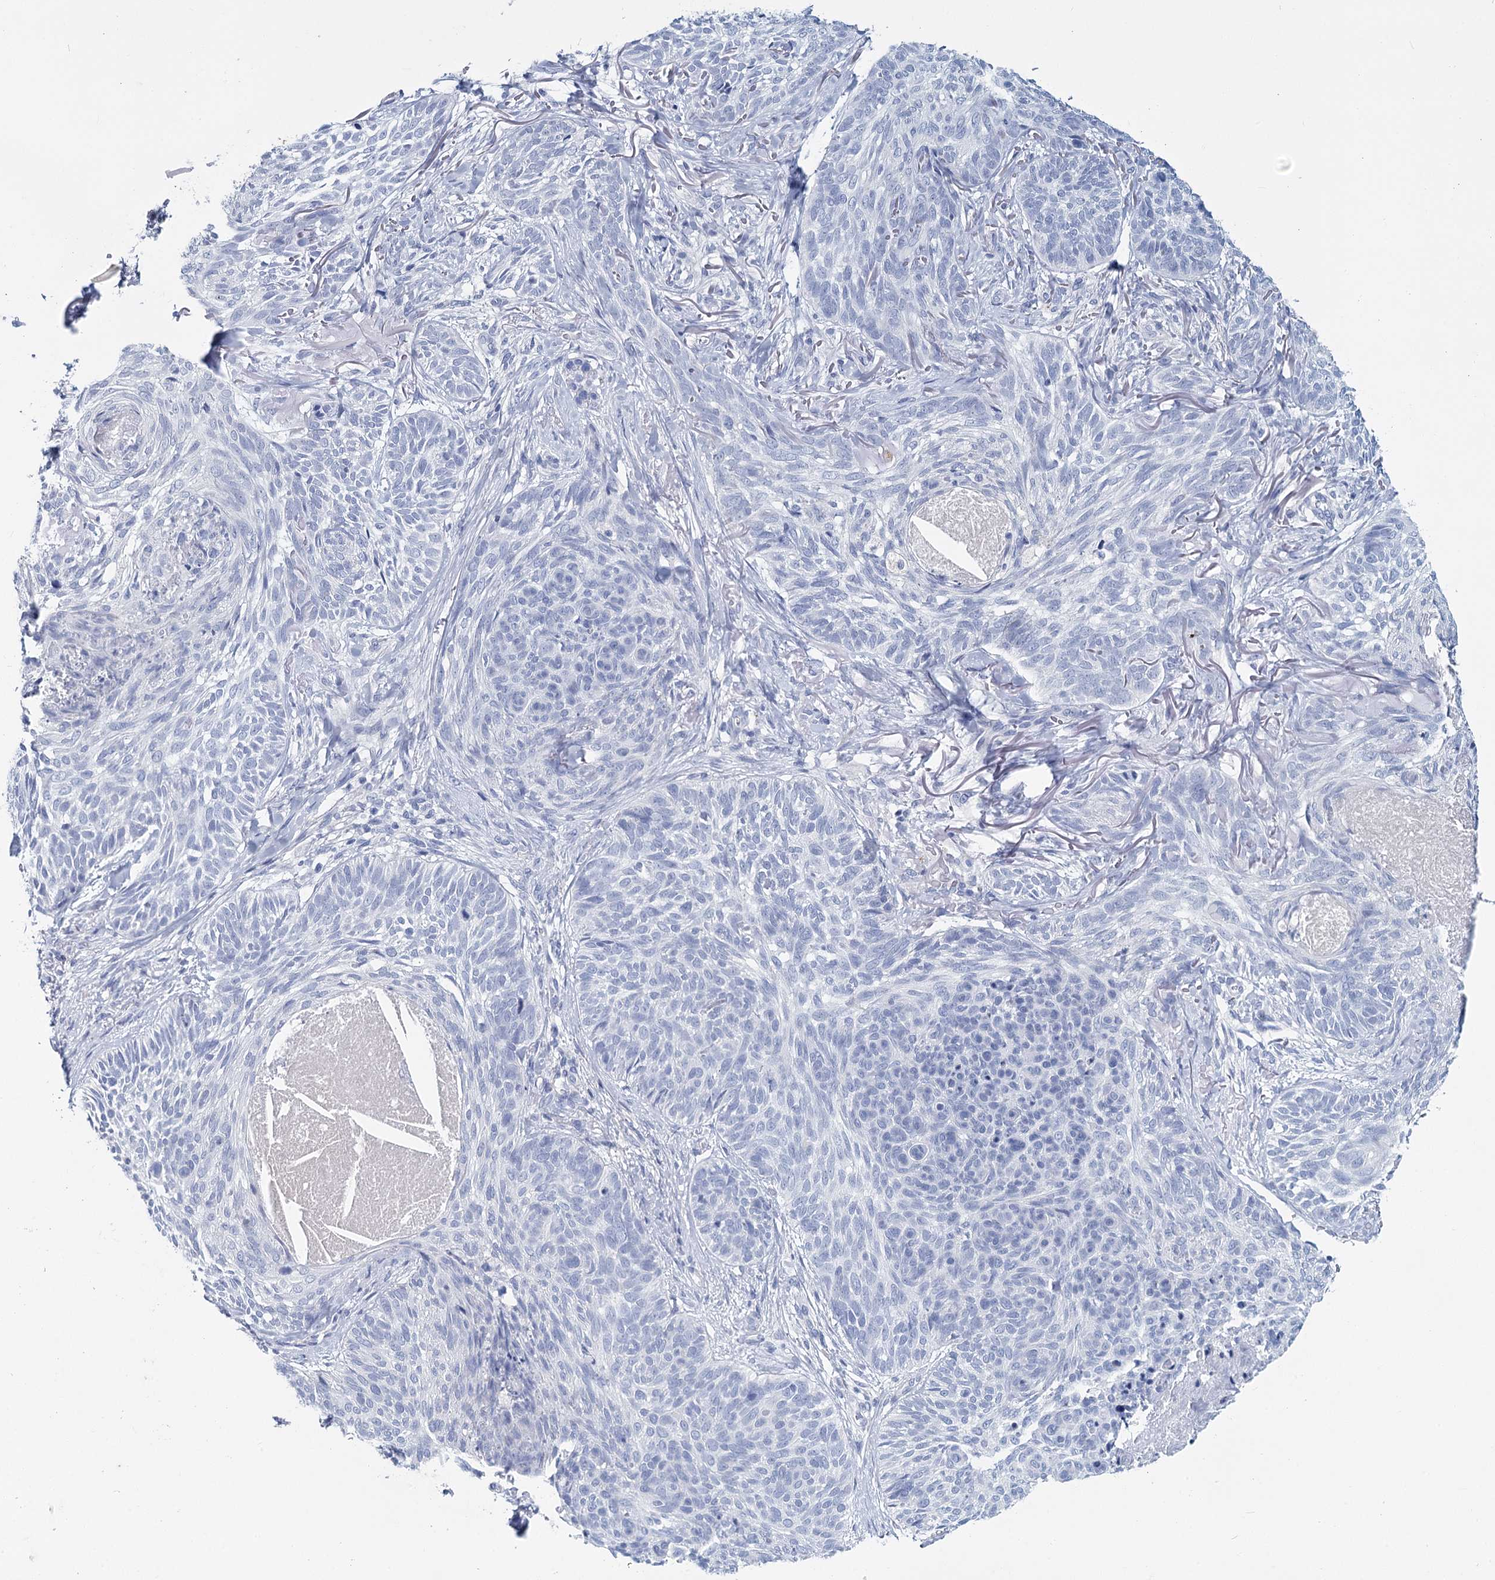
{"staining": {"intensity": "negative", "quantity": "none", "location": "none"}, "tissue": "skin cancer", "cell_type": "Tumor cells", "image_type": "cancer", "snomed": [{"axis": "morphology", "description": "Normal tissue, NOS"}, {"axis": "morphology", "description": "Basal cell carcinoma"}, {"axis": "topography", "description": "Skin"}], "caption": "Immunohistochemistry photomicrograph of neoplastic tissue: human skin cancer (basal cell carcinoma) stained with DAB reveals no significant protein positivity in tumor cells. (DAB (3,3'-diaminobenzidine) immunohistochemistry, high magnification).", "gene": "METTL7B", "patient": {"sex": "male", "age": 66}}